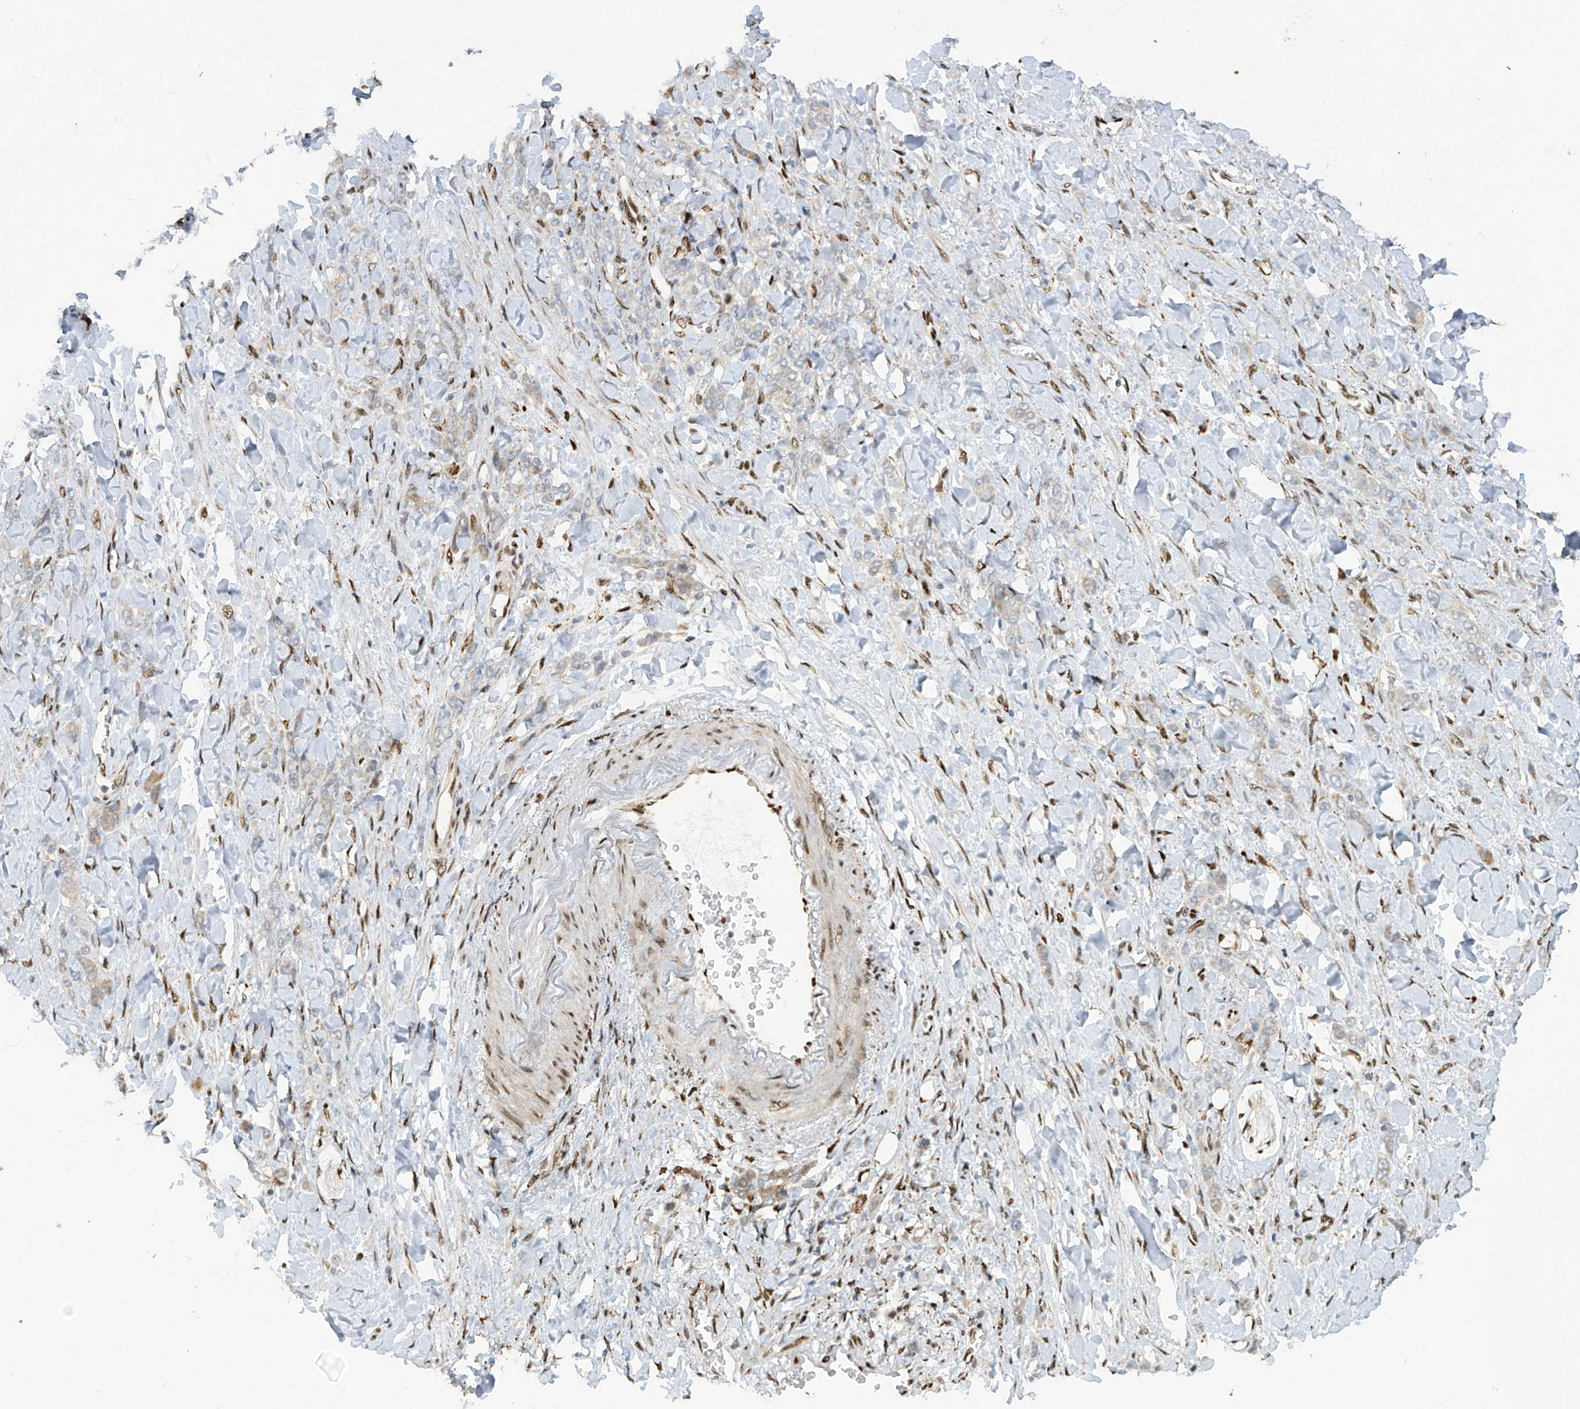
{"staining": {"intensity": "weak", "quantity": "<25%", "location": "nuclear"}, "tissue": "stomach cancer", "cell_type": "Tumor cells", "image_type": "cancer", "snomed": [{"axis": "morphology", "description": "Normal tissue, NOS"}, {"axis": "morphology", "description": "Adenocarcinoma, NOS"}, {"axis": "topography", "description": "Stomach"}], "caption": "Immunohistochemistry micrograph of human stomach cancer (adenocarcinoma) stained for a protein (brown), which exhibits no staining in tumor cells. (DAB (3,3'-diaminobenzidine) immunohistochemistry (IHC) visualized using brightfield microscopy, high magnification).", "gene": "PM20D2", "patient": {"sex": "male", "age": 82}}